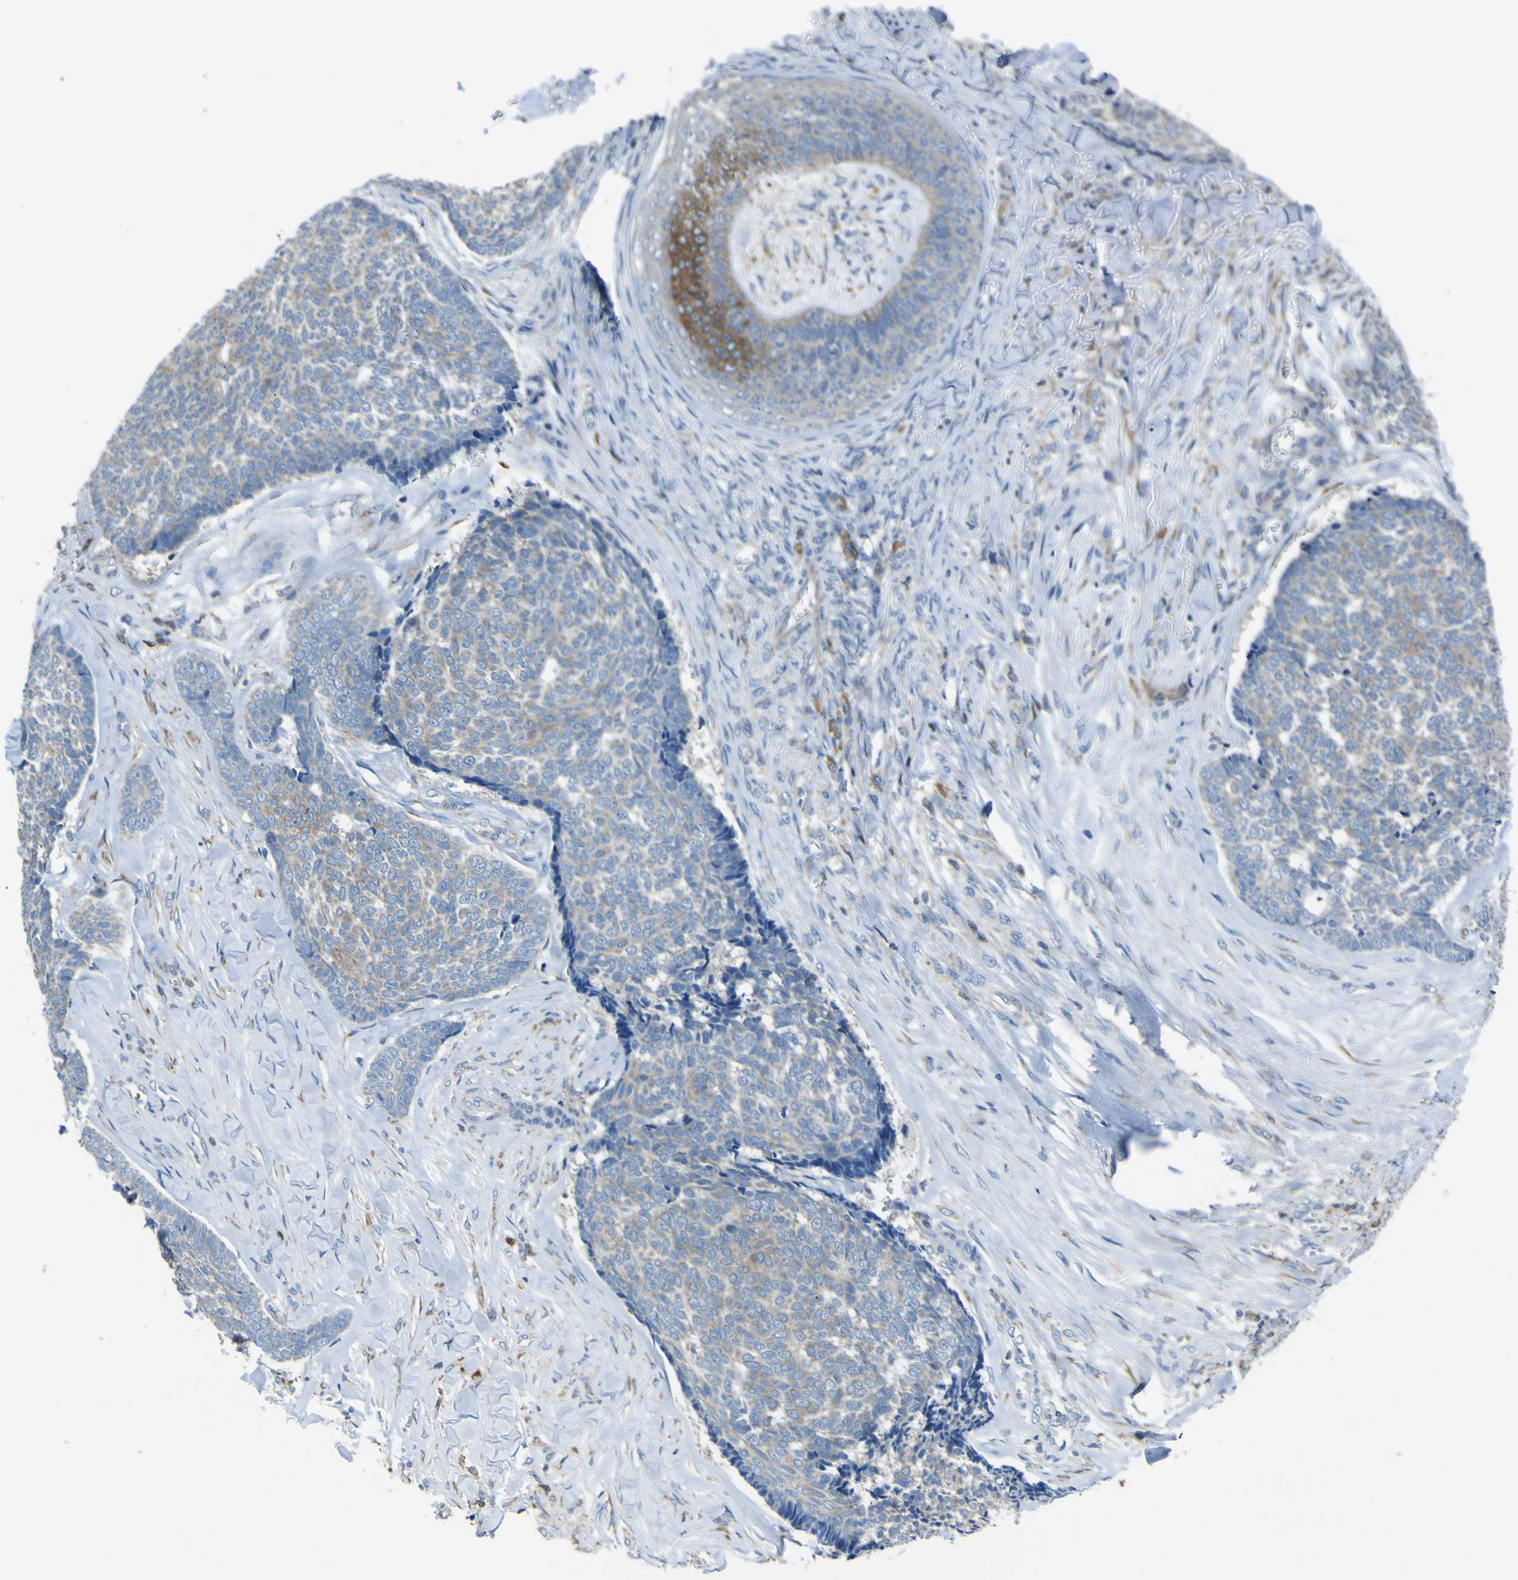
{"staining": {"intensity": "weak", "quantity": "25%-75%", "location": "cytoplasmic/membranous"}, "tissue": "skin cancer", "cell_type": "Tumor cells", "image_type": "cancer", "snomed": [{"axis": "morphology", "description": "Basal cell carcinoma"}, {"axis": "topography", "description": "Skin"}], "caption": "There is low levels of weak cytoplasmic/membranous expression in tumor cells of skin cancer (basal cell carcinoma), as demonstrated by immunohistochemical staining (brown color).", "gene": "STIM1", "patient": {"sex": "male", "age": 84}}